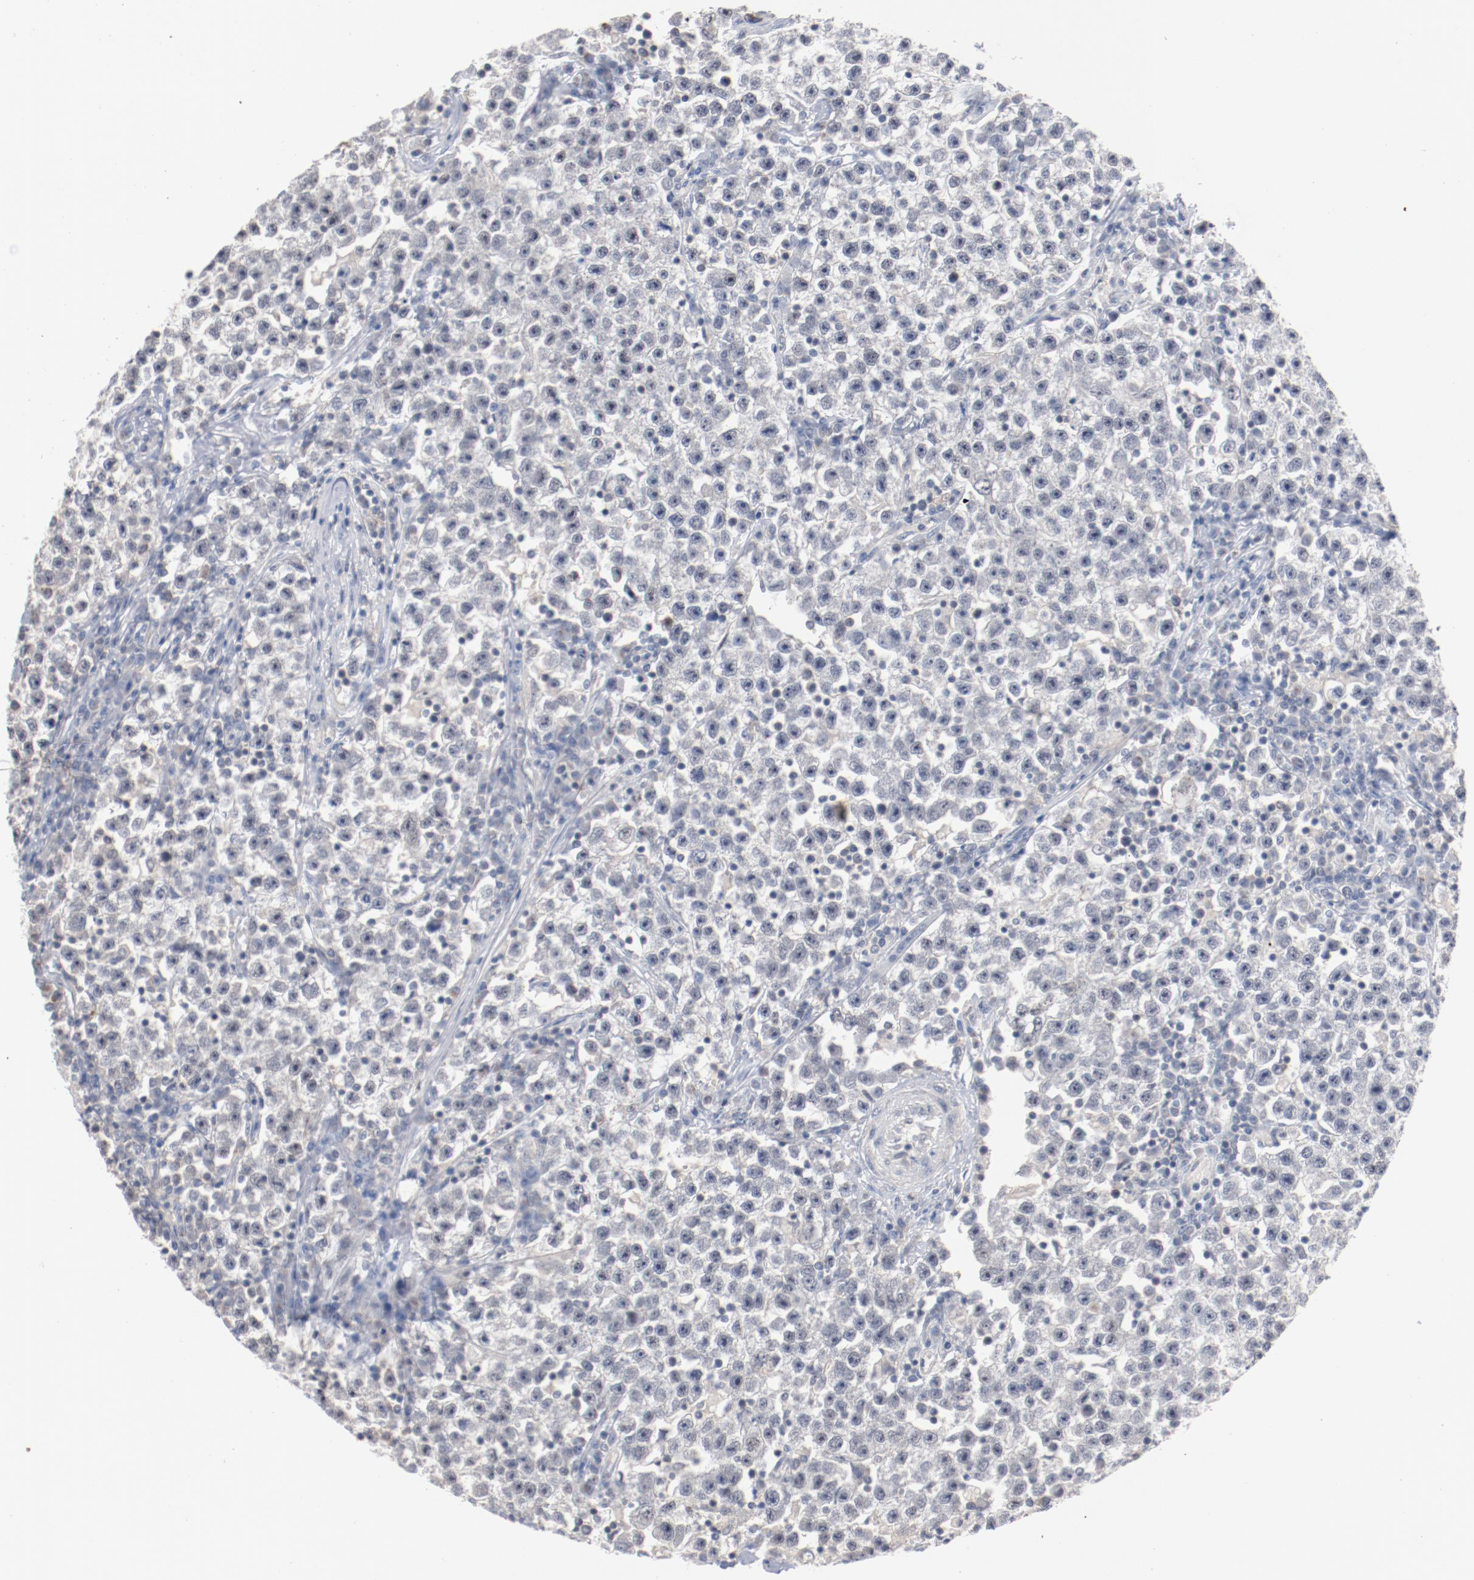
{"staining": {"intensity": "negative", "quantity": "none", "location": "none"}, "tissue": "testis cancer", "cell_type": "Tumor cells", "image_type": "cancer", "snomed": [{"axis": "morphology", "description": "Seminoma, NOS"}, {"axis": "topography", "description": "Testis"}], "caption": "Testis cancer (seminoma) stained for a protein using IHC reveals no positivity tumor cells.", "gene": "ERICH1", "patient": {"sex": "male", "age": 22}}